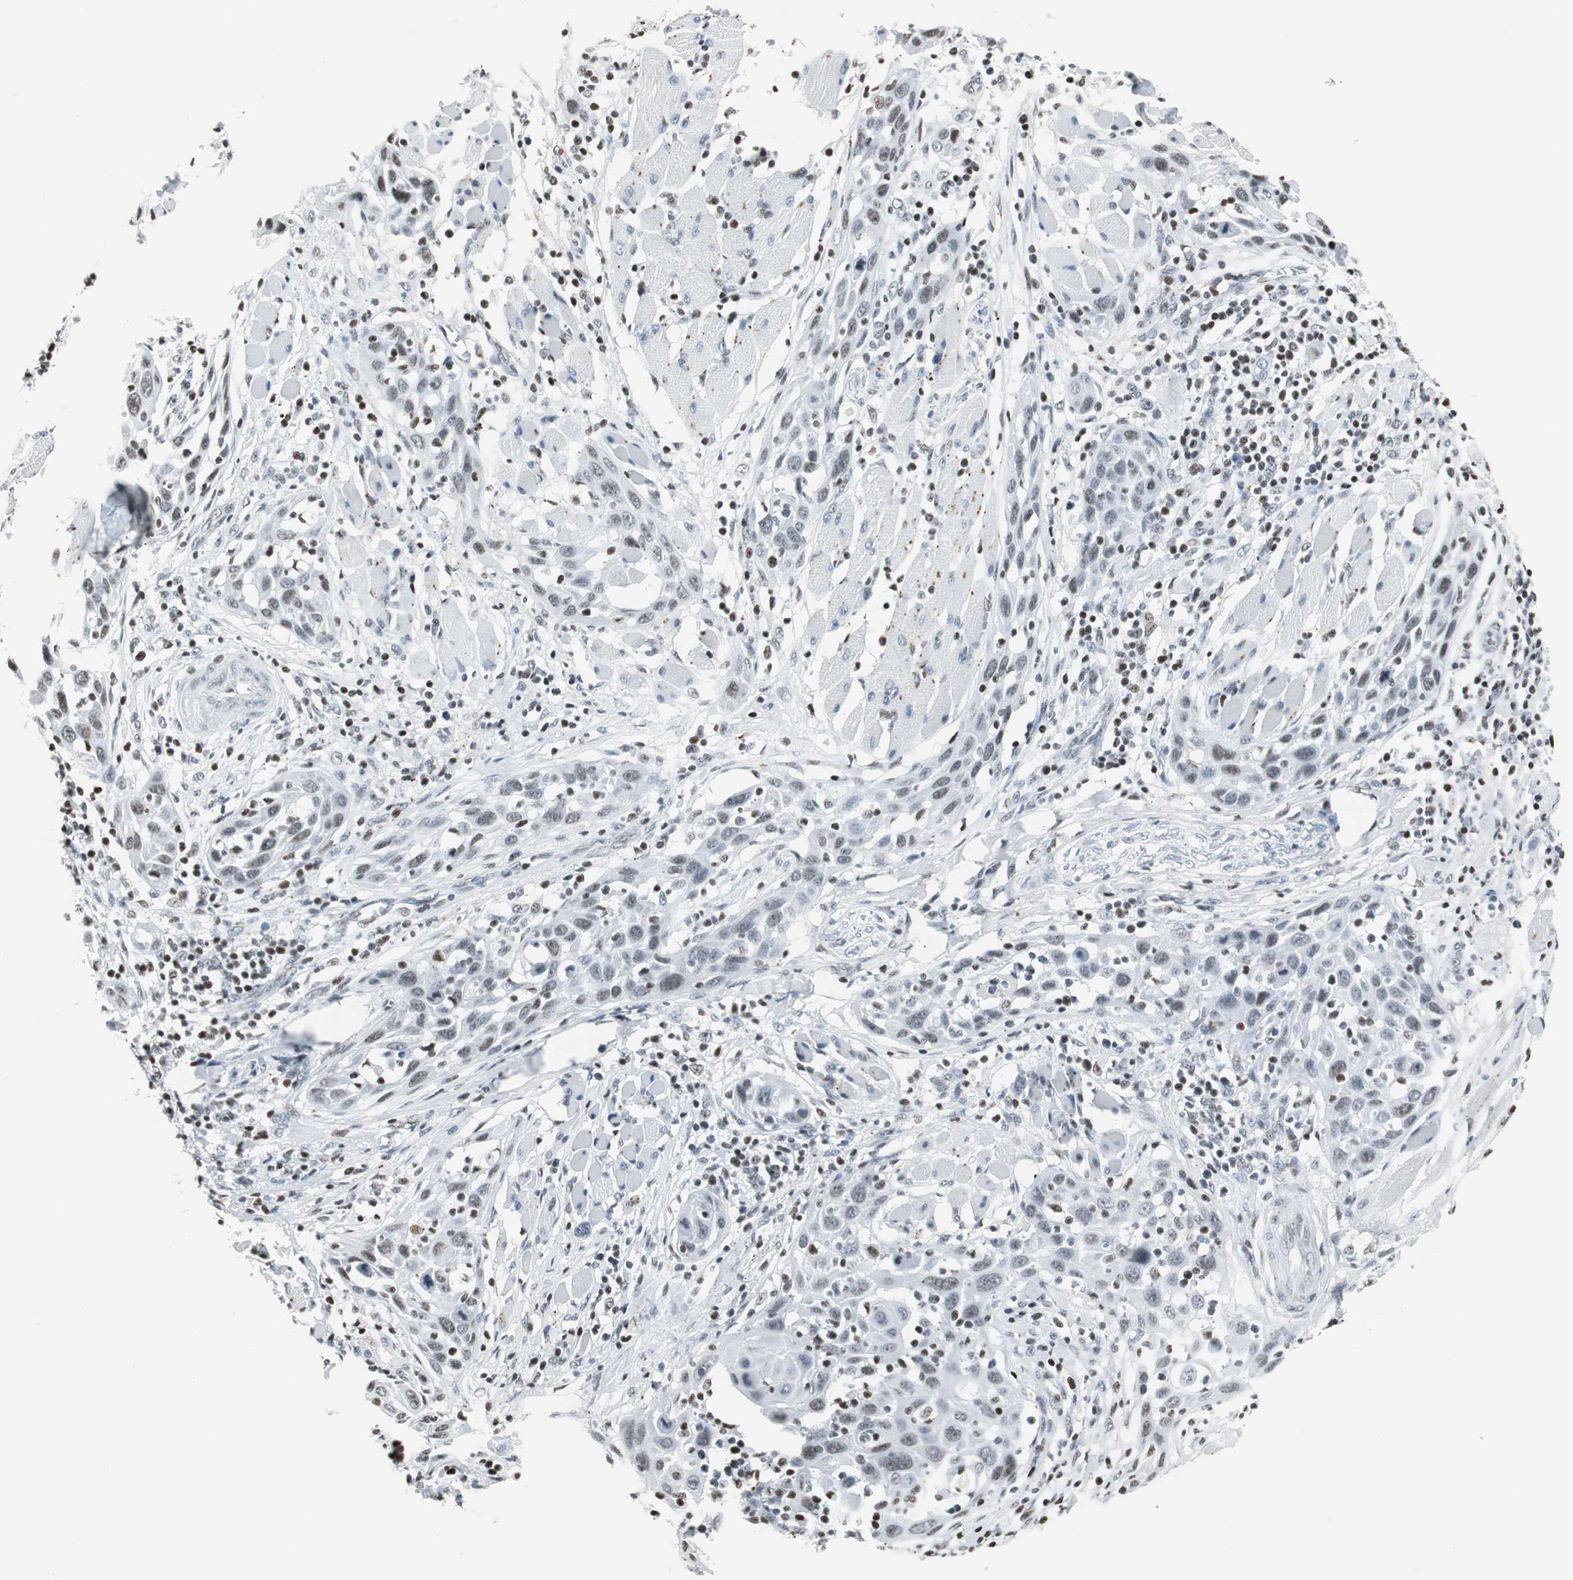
{"staining": {"intensity": "weak", "quantity": "25%-75%", "location": "nuclear"}, "tissue": "head and neck cancer", "cell_type": "Tumor cells", "image_type": "cancer", "snomed": [{"axis": "morphology", "description": "Squamous cell carcinoma, NOS"}, {"axis": "topography", "description": "Oral tissue"}, {"axis": "topography", "description": "Head-Neck"}], "caption": "Protein staining reveals weak nuclear expression in about 25%-75% of tumor cells in head and neck squamous cell carcinoma.", "gene": "RBBP4", "patient": {"sex": "female", "age": 50}}